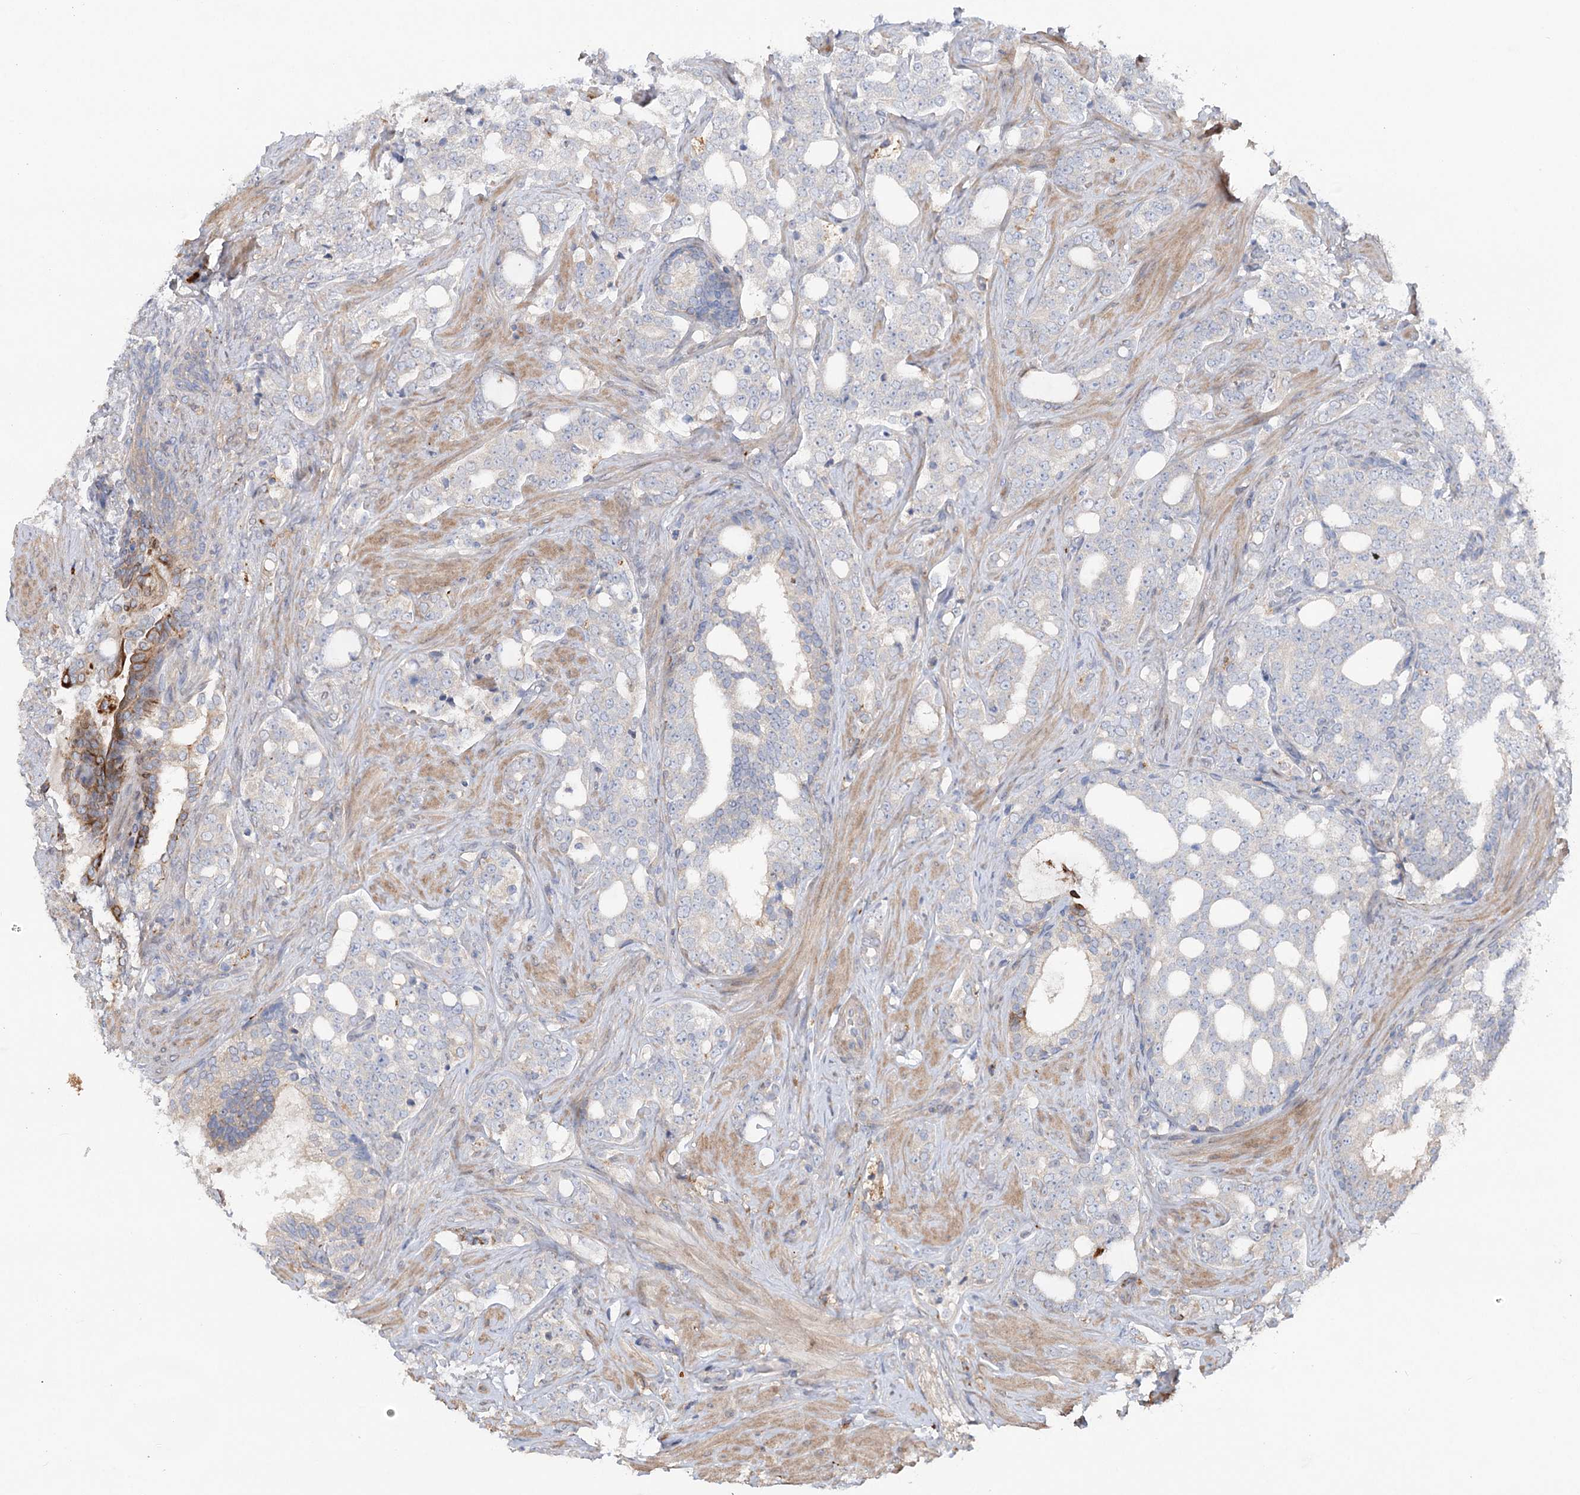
{"staining": {"intensity": "negative", "quantity": "none", "location": "none"}, "tissue": "prostate cancer", "cell_type": "Tumor cells", "image_type": "cancer", "snomed": [{"axis": "morphology", "description": "Adenocarcinoma, High grade"}, {"axis": "topography", "description": "Prostate"}], "caption": "Immunohistochemical staining of high-grade adenocarcinoma (prostate) shows no significant expression in tumor cells.", "gene": "SCN11A", "patient": {"sex": "male", "age": 64}}